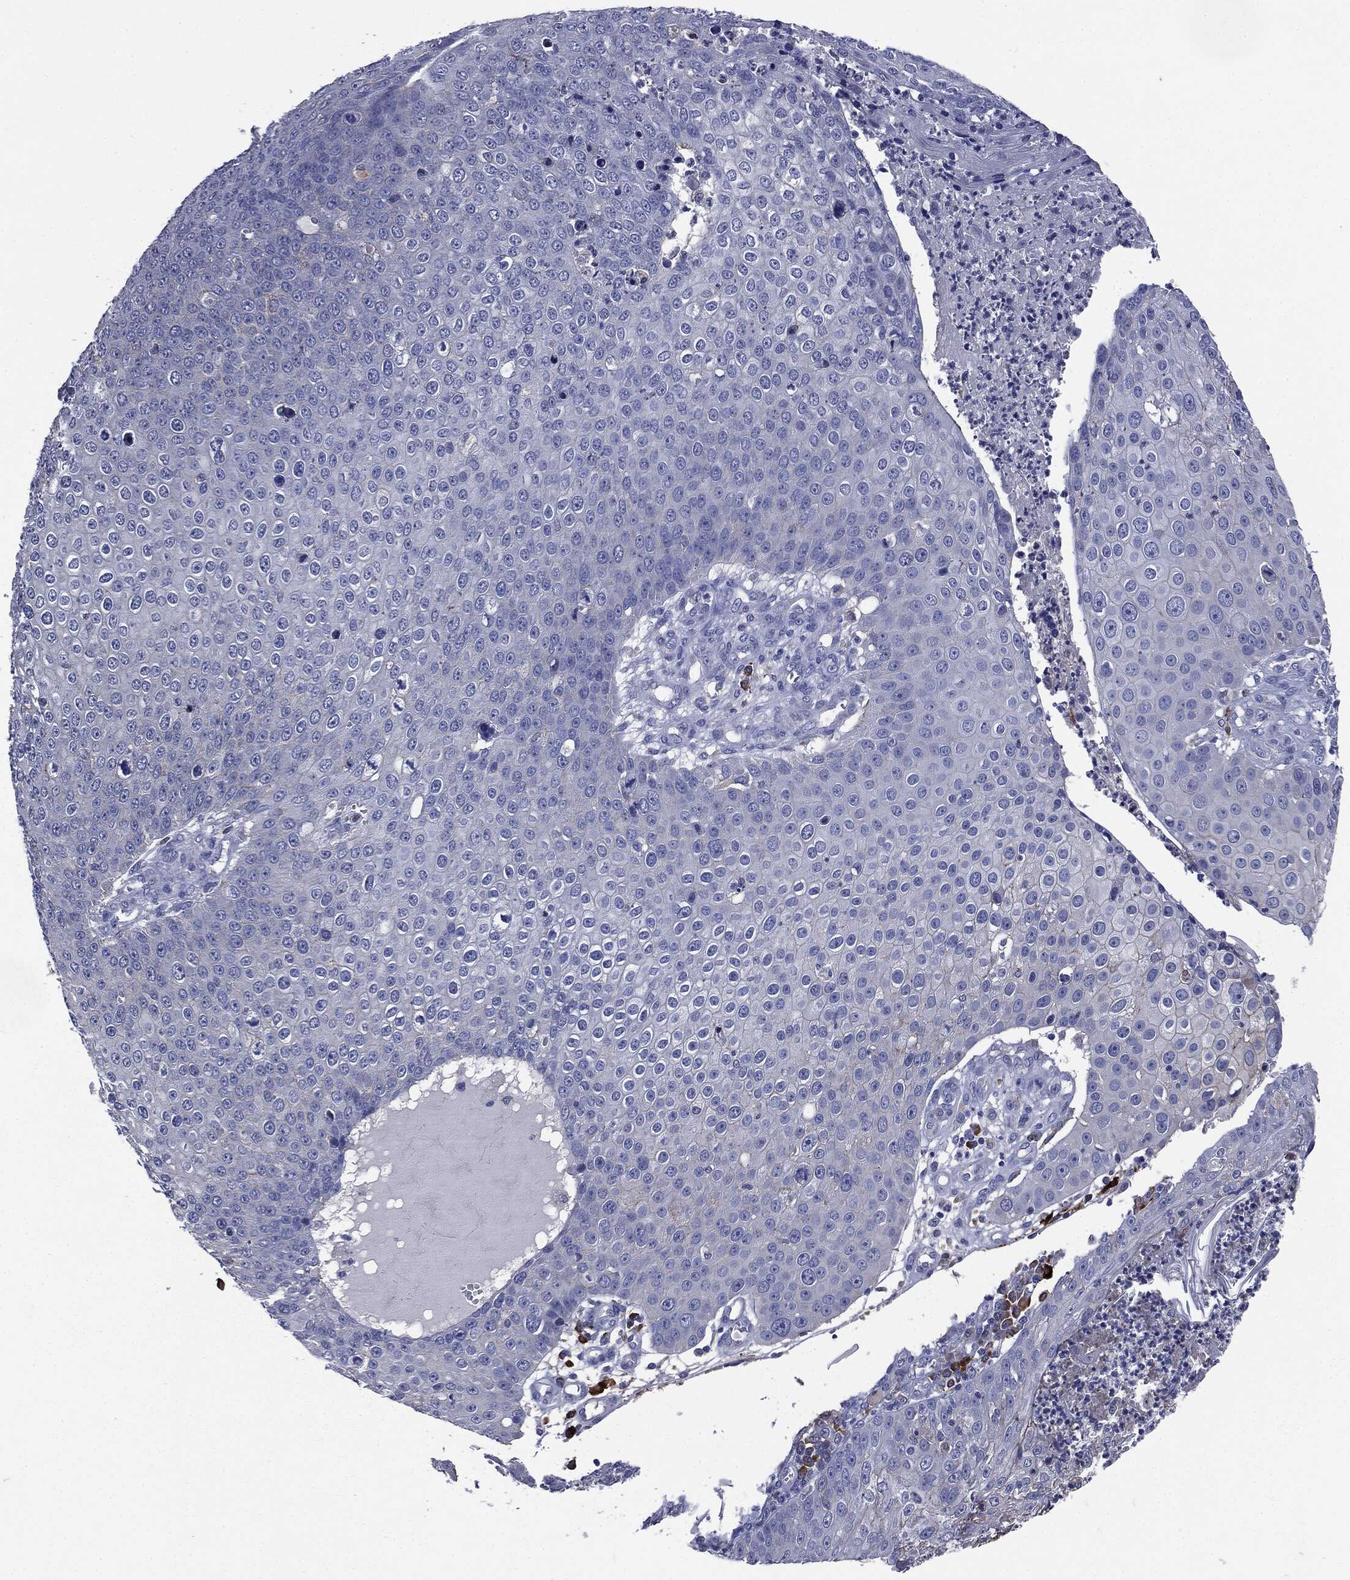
{"staining": {"intensity": "negative", "quantity": "none", "location": "none"}, "tissue": "skin cancer", "cell_type": "Tumor cells", "image_type": "cancer", "snomed": [{"axis": "morphology", "description": "Squamous cell carcinoma, NOS"}, {"axis": "topography", "description": "Skin"}], "caption": "Tumor cells are negative for protein expression in human squamous cell carcinoma (skin).", "gene": "PTGS2", "patient": {"sex": "male", "age": 71}}